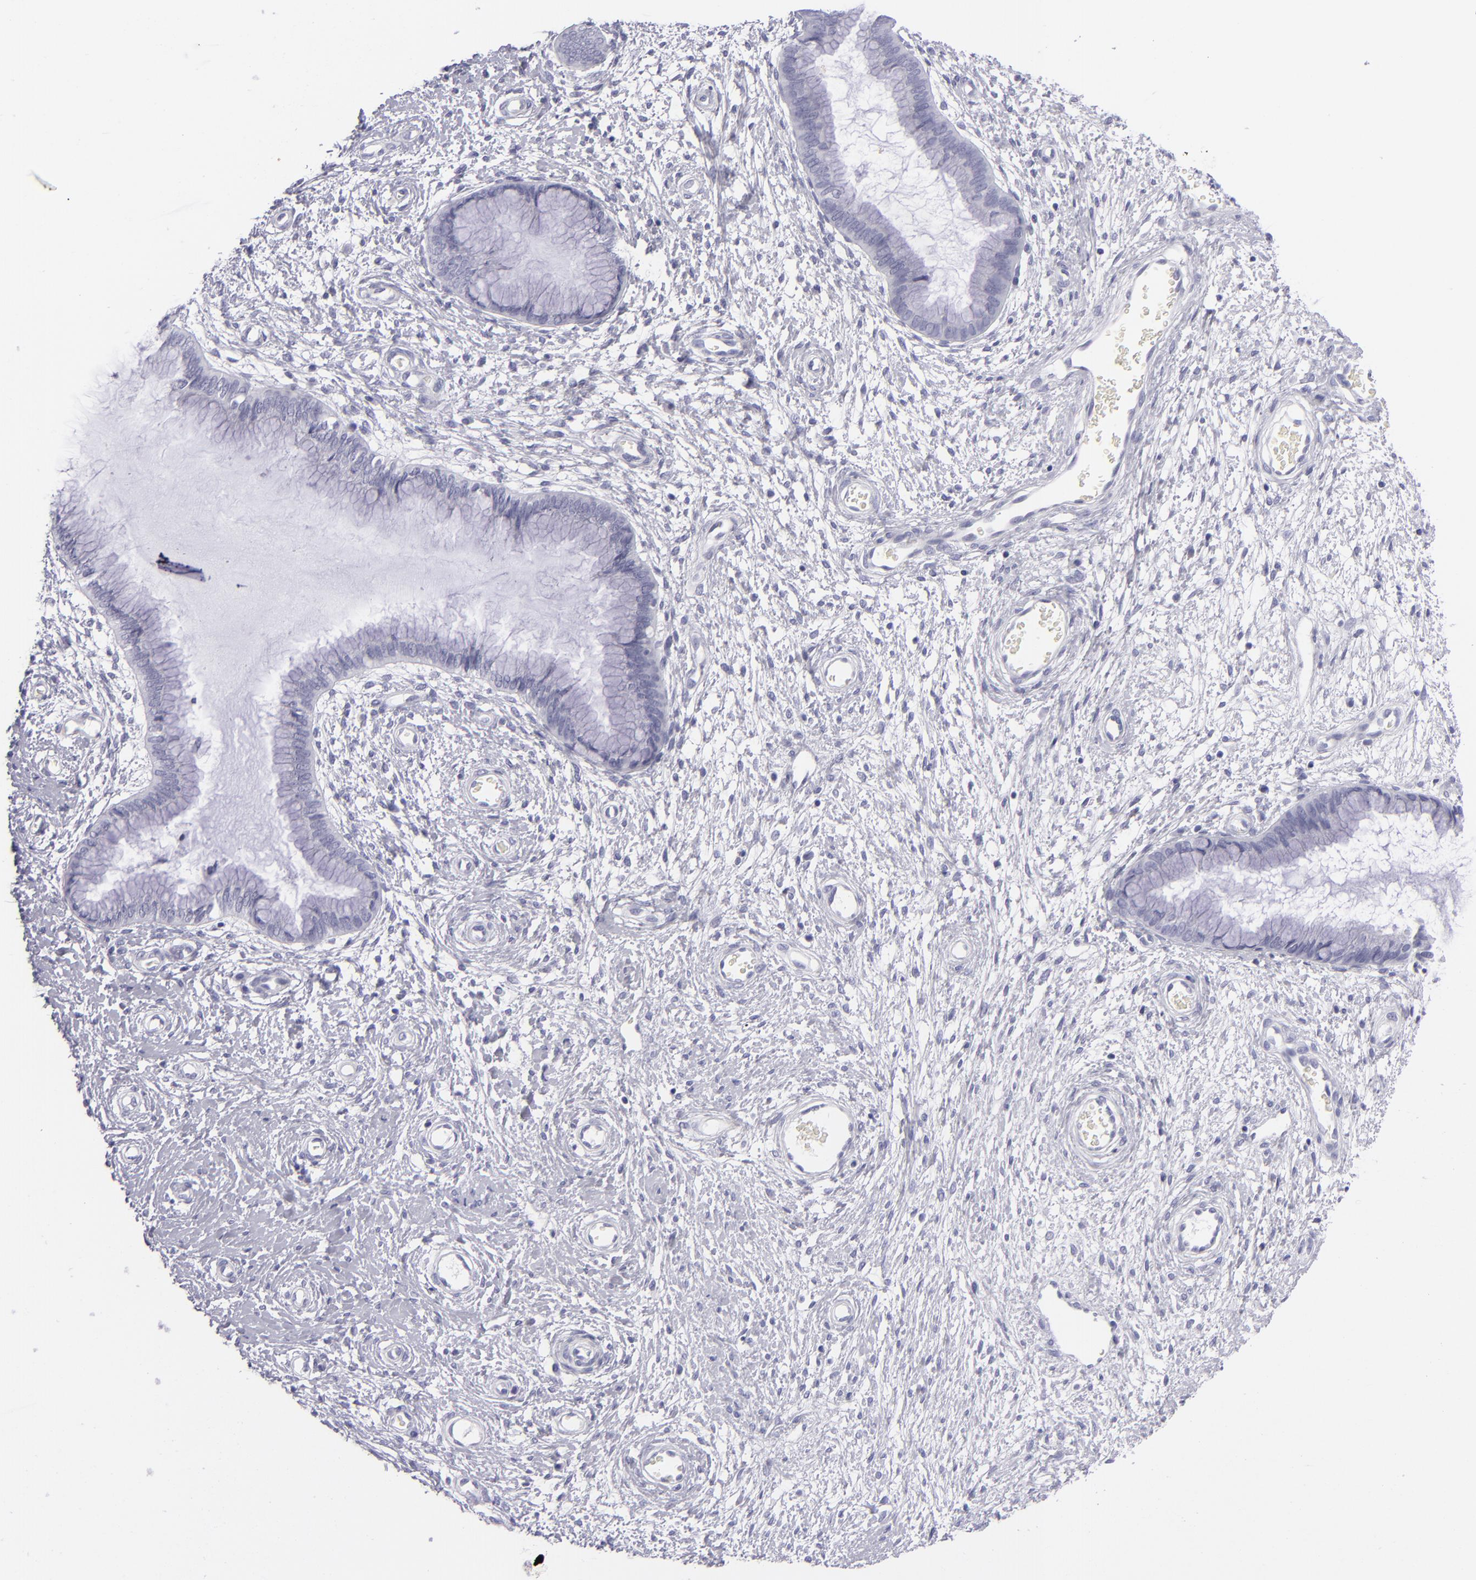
{"staining": {"intensity": "negative", "quantity": "none", "location": "none"}, "tissue": "cervix", "cell_type": "Glandular cells", "image_type": "normal", "snomed": [{"axis": "morphology", "description": "Normal tissue, NOS"}, {"axis": "topography", "description": "Cervix"}], "caption": "This is an immunohistochemistry image of benign human cervix. There is no positivity in glandular cells.", "gene": "PVALB", "patient": {"sex": "female", "age": 55}}